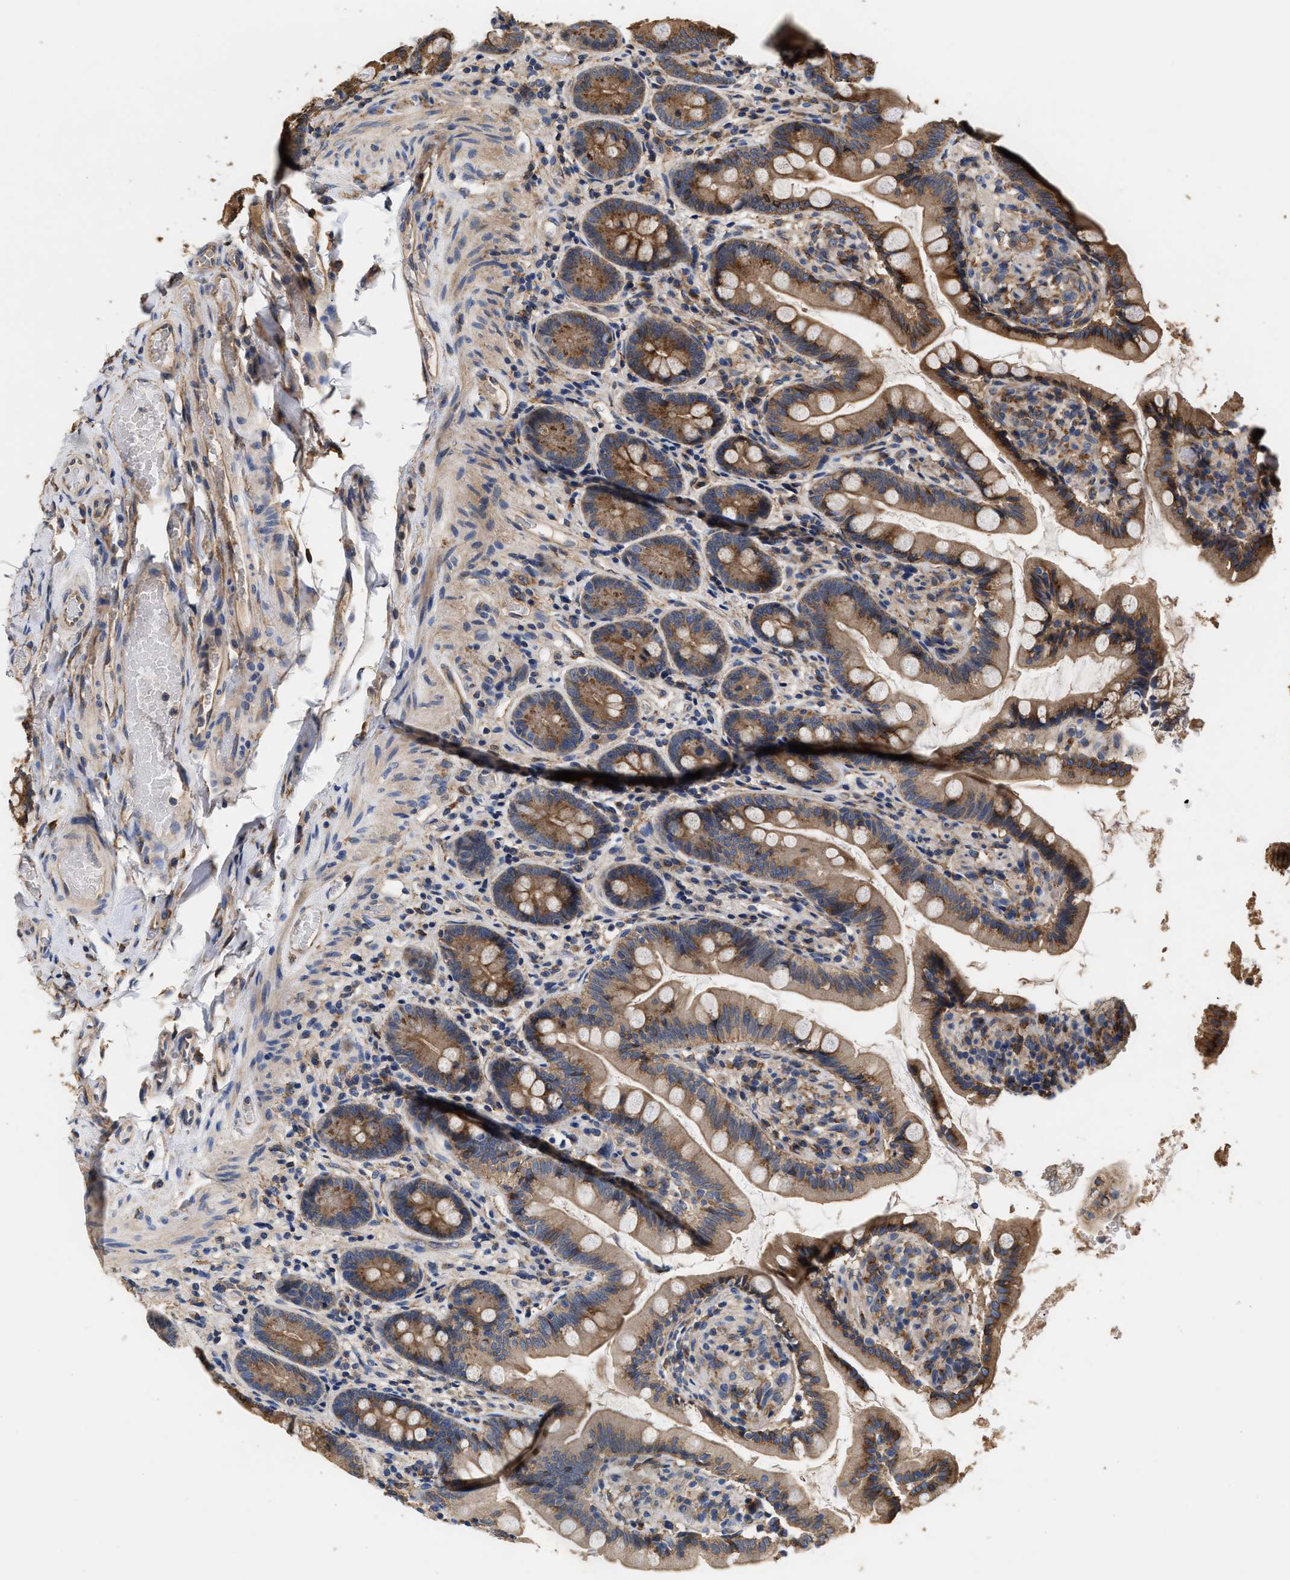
{"staining": {"intensity": "strong", "quantity": ">75%", "location": "cytoplasmic/membranous"}, "tissue": "small intestine", "cell_type": "Glandular cells", "image_type": "normal", "snomed": [{"axis": "morphology", "description": "Normal tissue, NOS"}, {"axis": "topography", "description": "Small intestine"}], "caption": "Immunohistochemistry histopathology image of unremarkable small intestine stained for a protein (brown), which exhibits high levels of strong cytoplasmic/membranous staining in about >75% of glandular cells.", "gene": "KLB", "patient": {"sex": "female", "age": 56}}